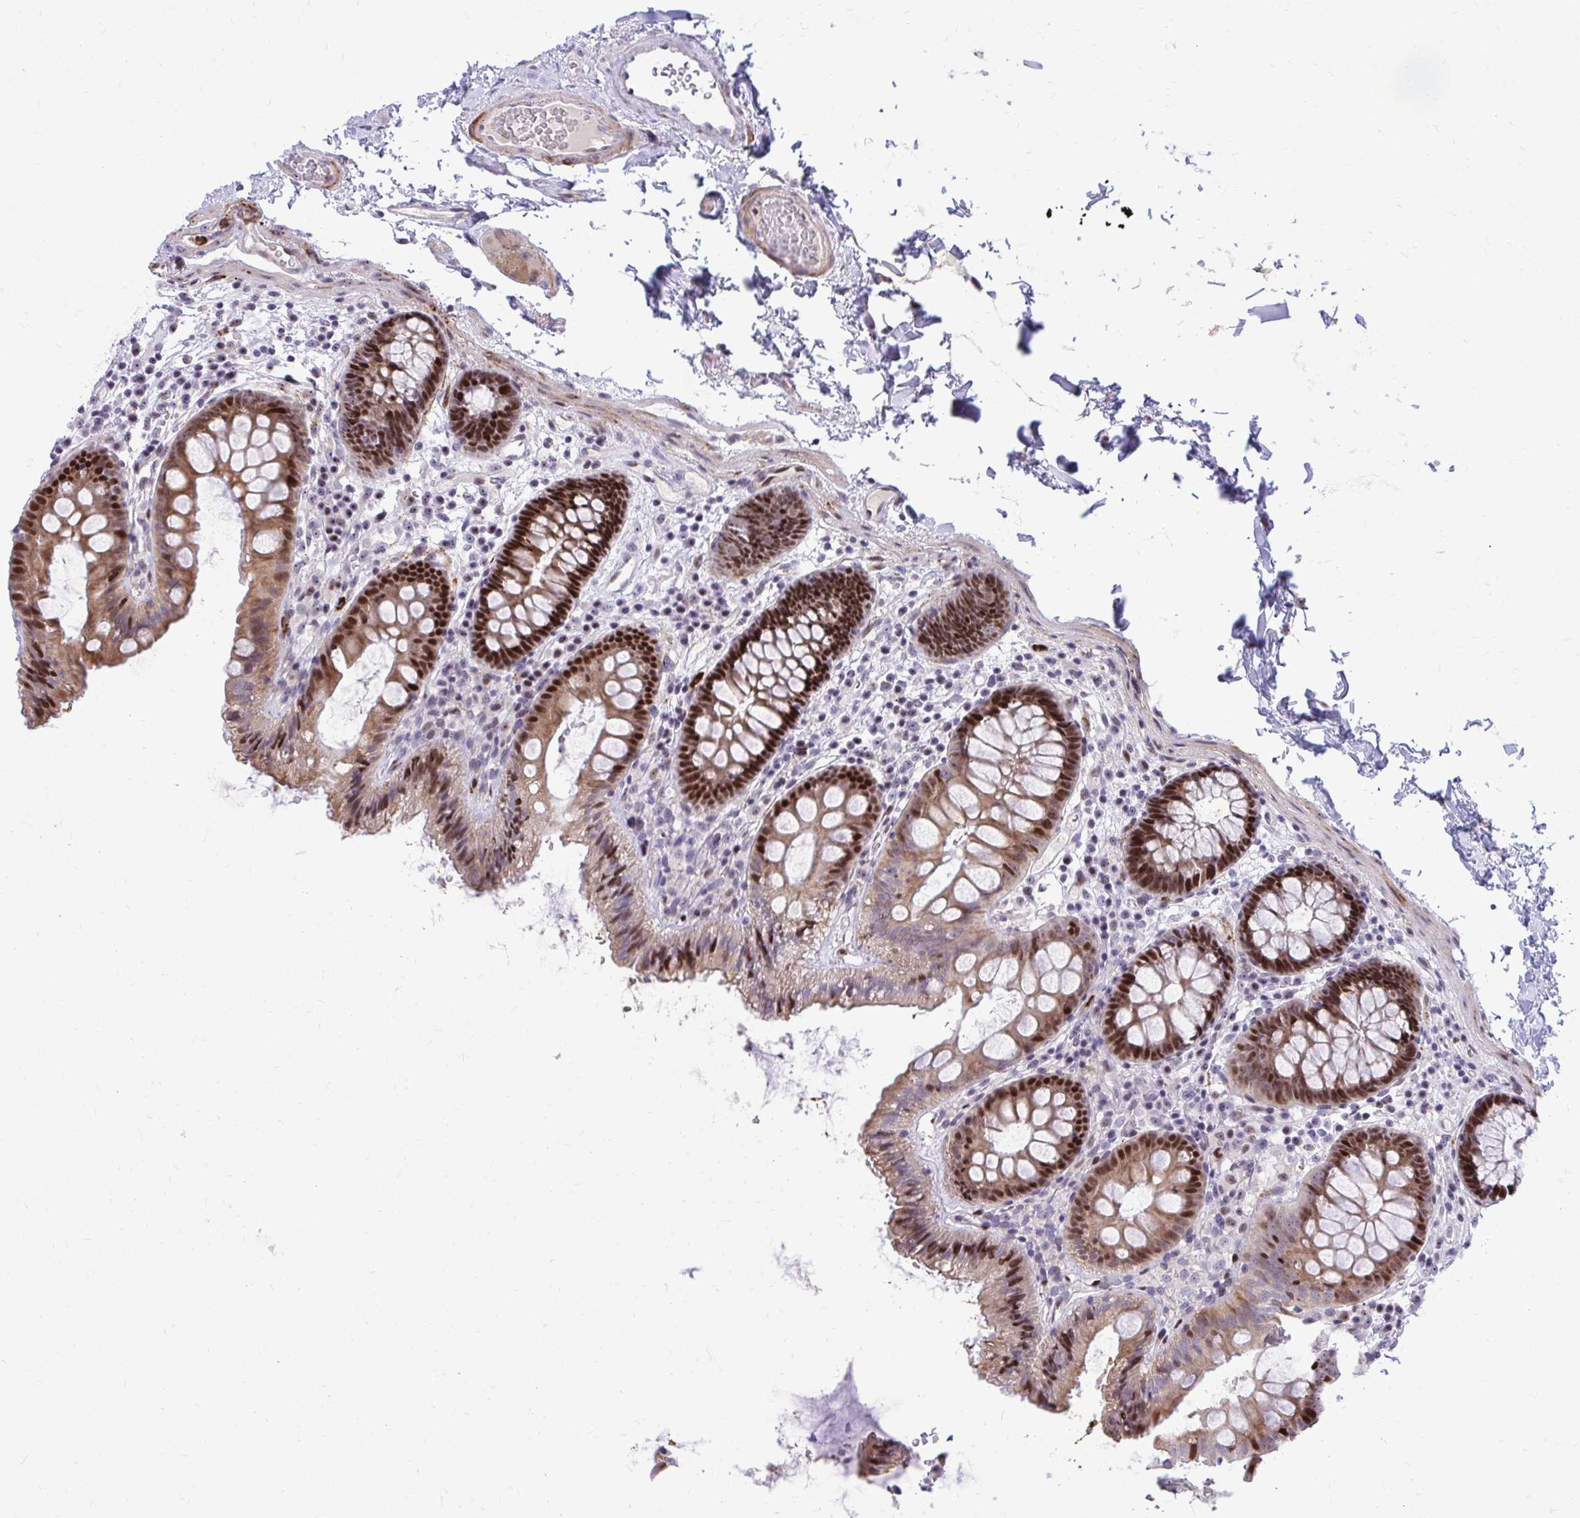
{"staining": {"intensity": "negative", "quantity": "none", "location": "none"}, "tissue": "colon", "cell_type": "Endothelial cells", "image_type": "normal", "snomed": [{"axis": "morphology", "description": "Normal tissue, NOS"}, {"axis": "topography", "description": "Colon"}], "caption": "Endothelial cells are negative for protein expression in unremarkable human colon. (DAB immunohistochemistry (IHC) with hematoxylin counter stain).", "gene": "DLX4", "patient": {"sex": "male", "age": 84}}